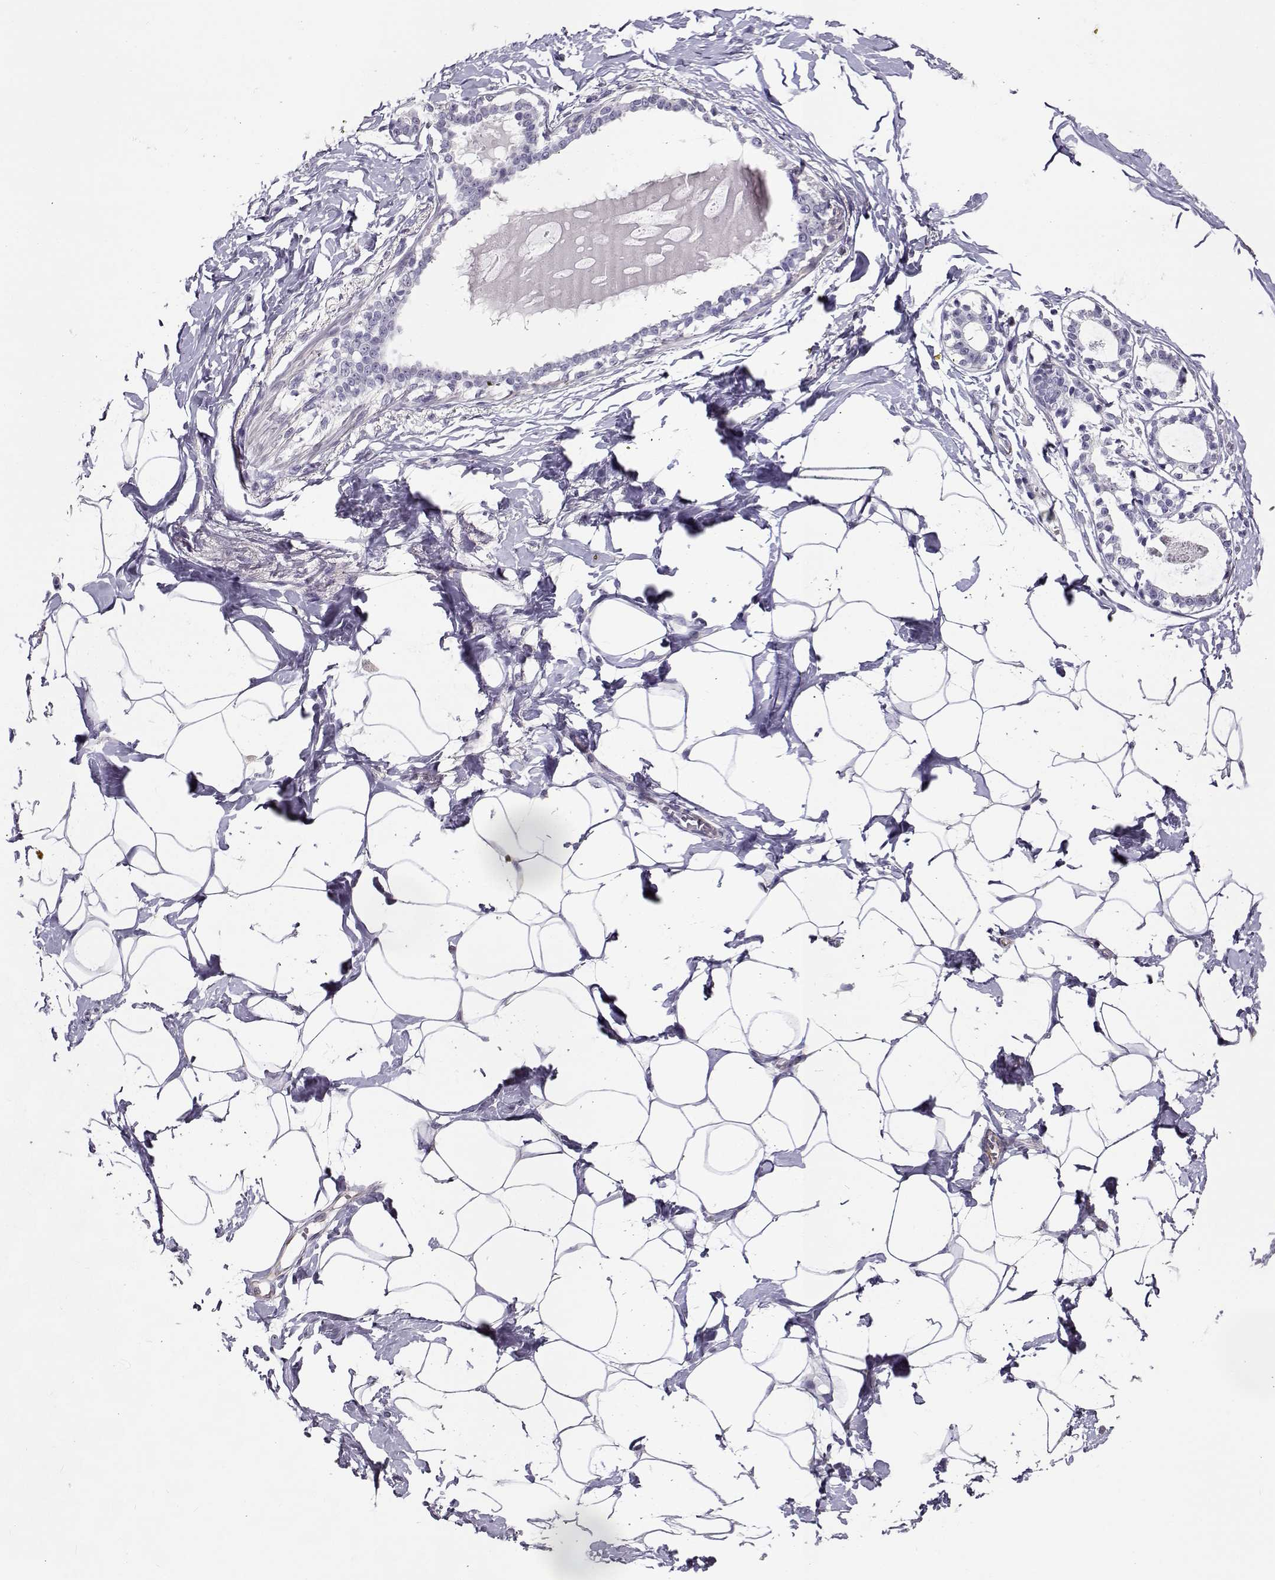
{"staining": {"intensity": "negative", "quantity": "none", "location": "none"}, "tissue": "breast", "cell_type": "Adipocytes", "image_type": "normal", "snomed": [{"axis": "morphology", "description": "Normal tissue, NOS"}, {"axis": "morphology", "description": "Lobular carcinoma, in situ"}, {"axis": "topography", "description": "Breast"}], "caption": "Immunohistochemistry (IHC) of normal human breast displays no staining in adipocytes. The staining is performed using DAB brown chromogen with nuclei counter-stained in using hematoxylin.", "gene": "NPW", "patient": {"sex": "female", "age": 35}}